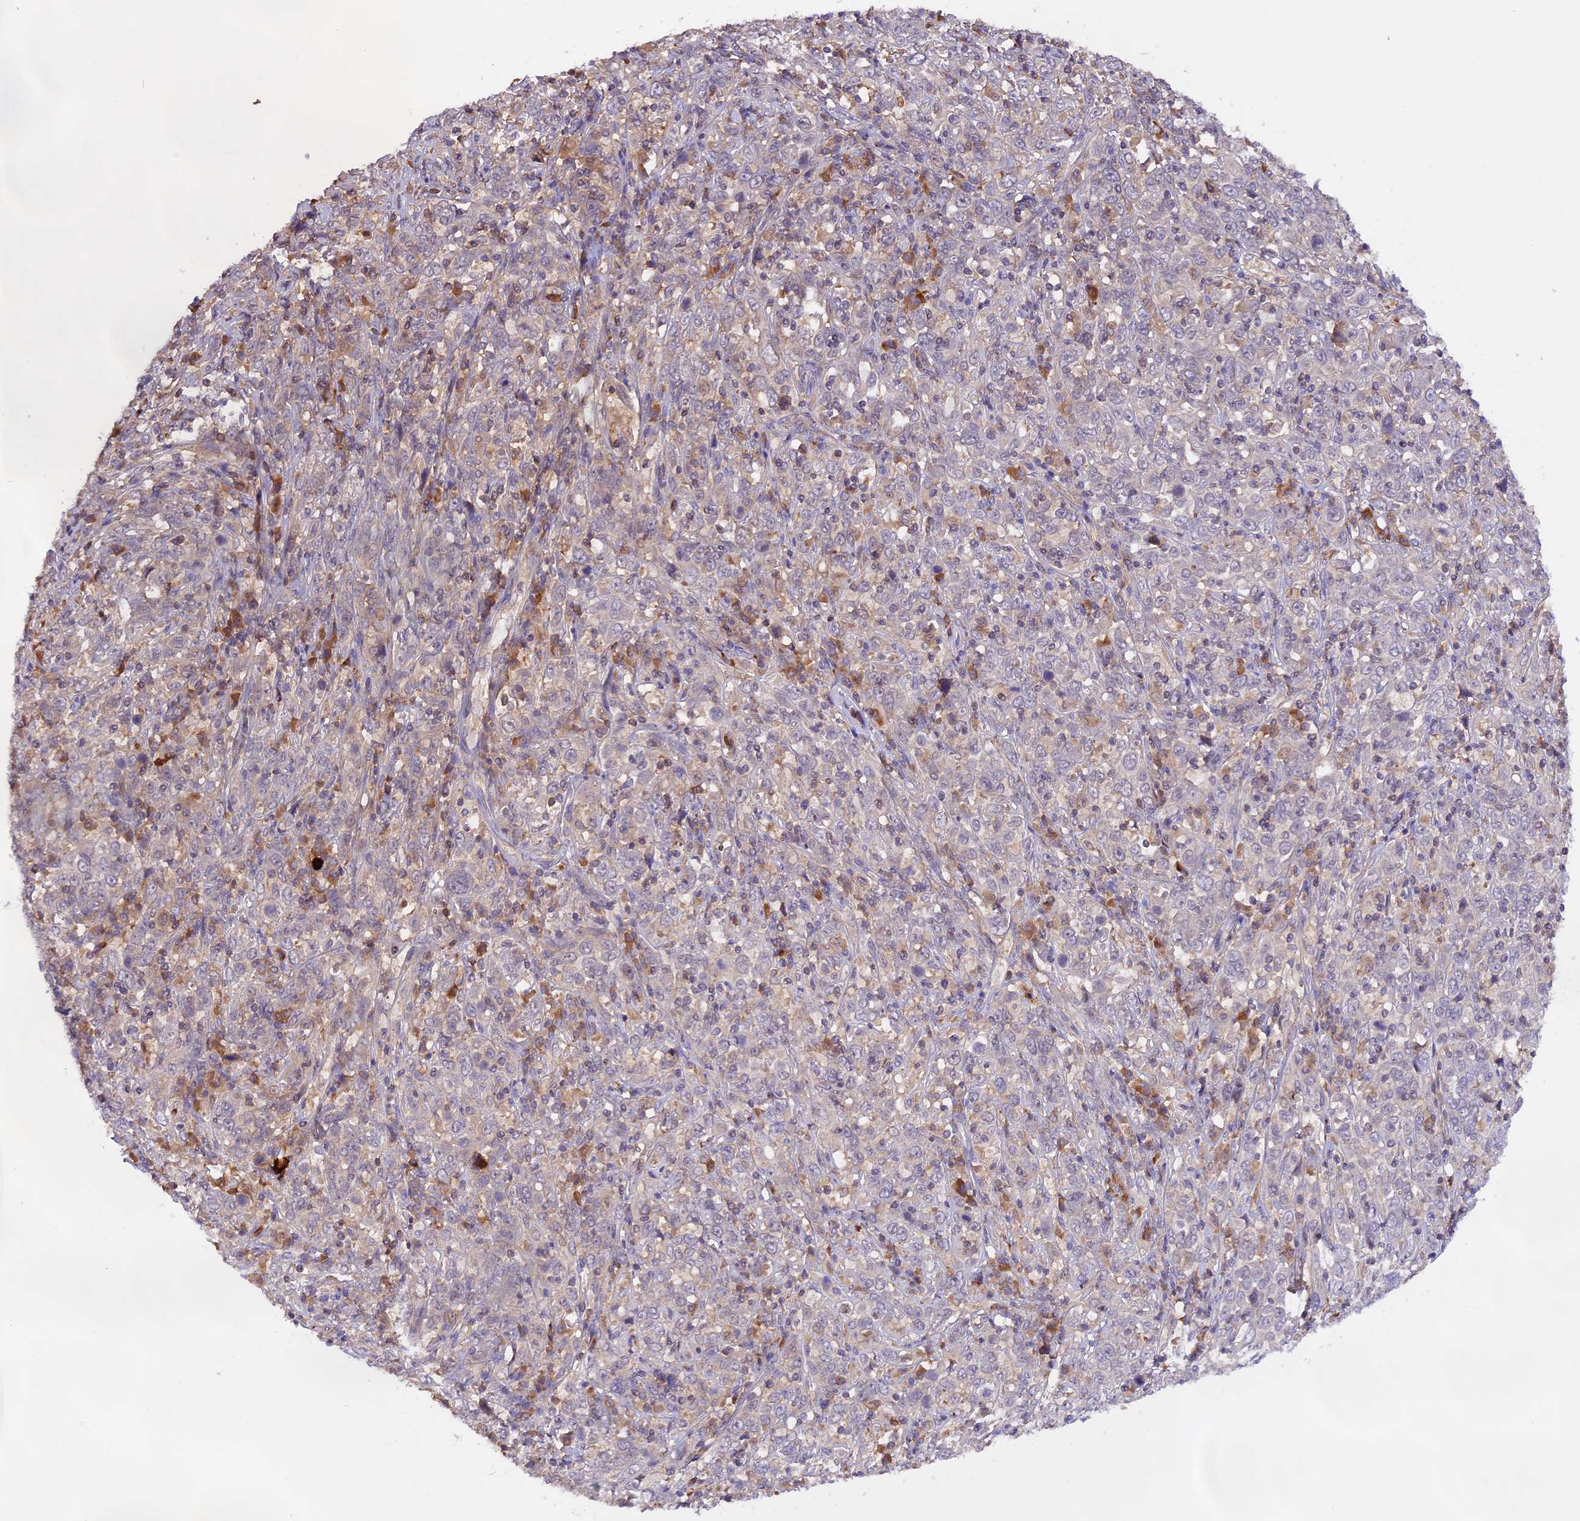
{"staining": {"intensity": "negative", "quantity": "none", "location": "none"}, "tissue": "cervical cancer", "cell_type": "Tumor cells", "image_type": "cancer", "snomed": [{"axis": "morphology", "description": "Squamous cell carcinoma, NOS"}, {"axis": "topography", "description": "Cervix"}], "caption": "This is an immunohistochemistry (IHC) image of human squamous cell carcinoma (cervical). There is no positivity in tumor cells.", "gene": "MARK4", "patient": {"sex": "female", "age": 46}}